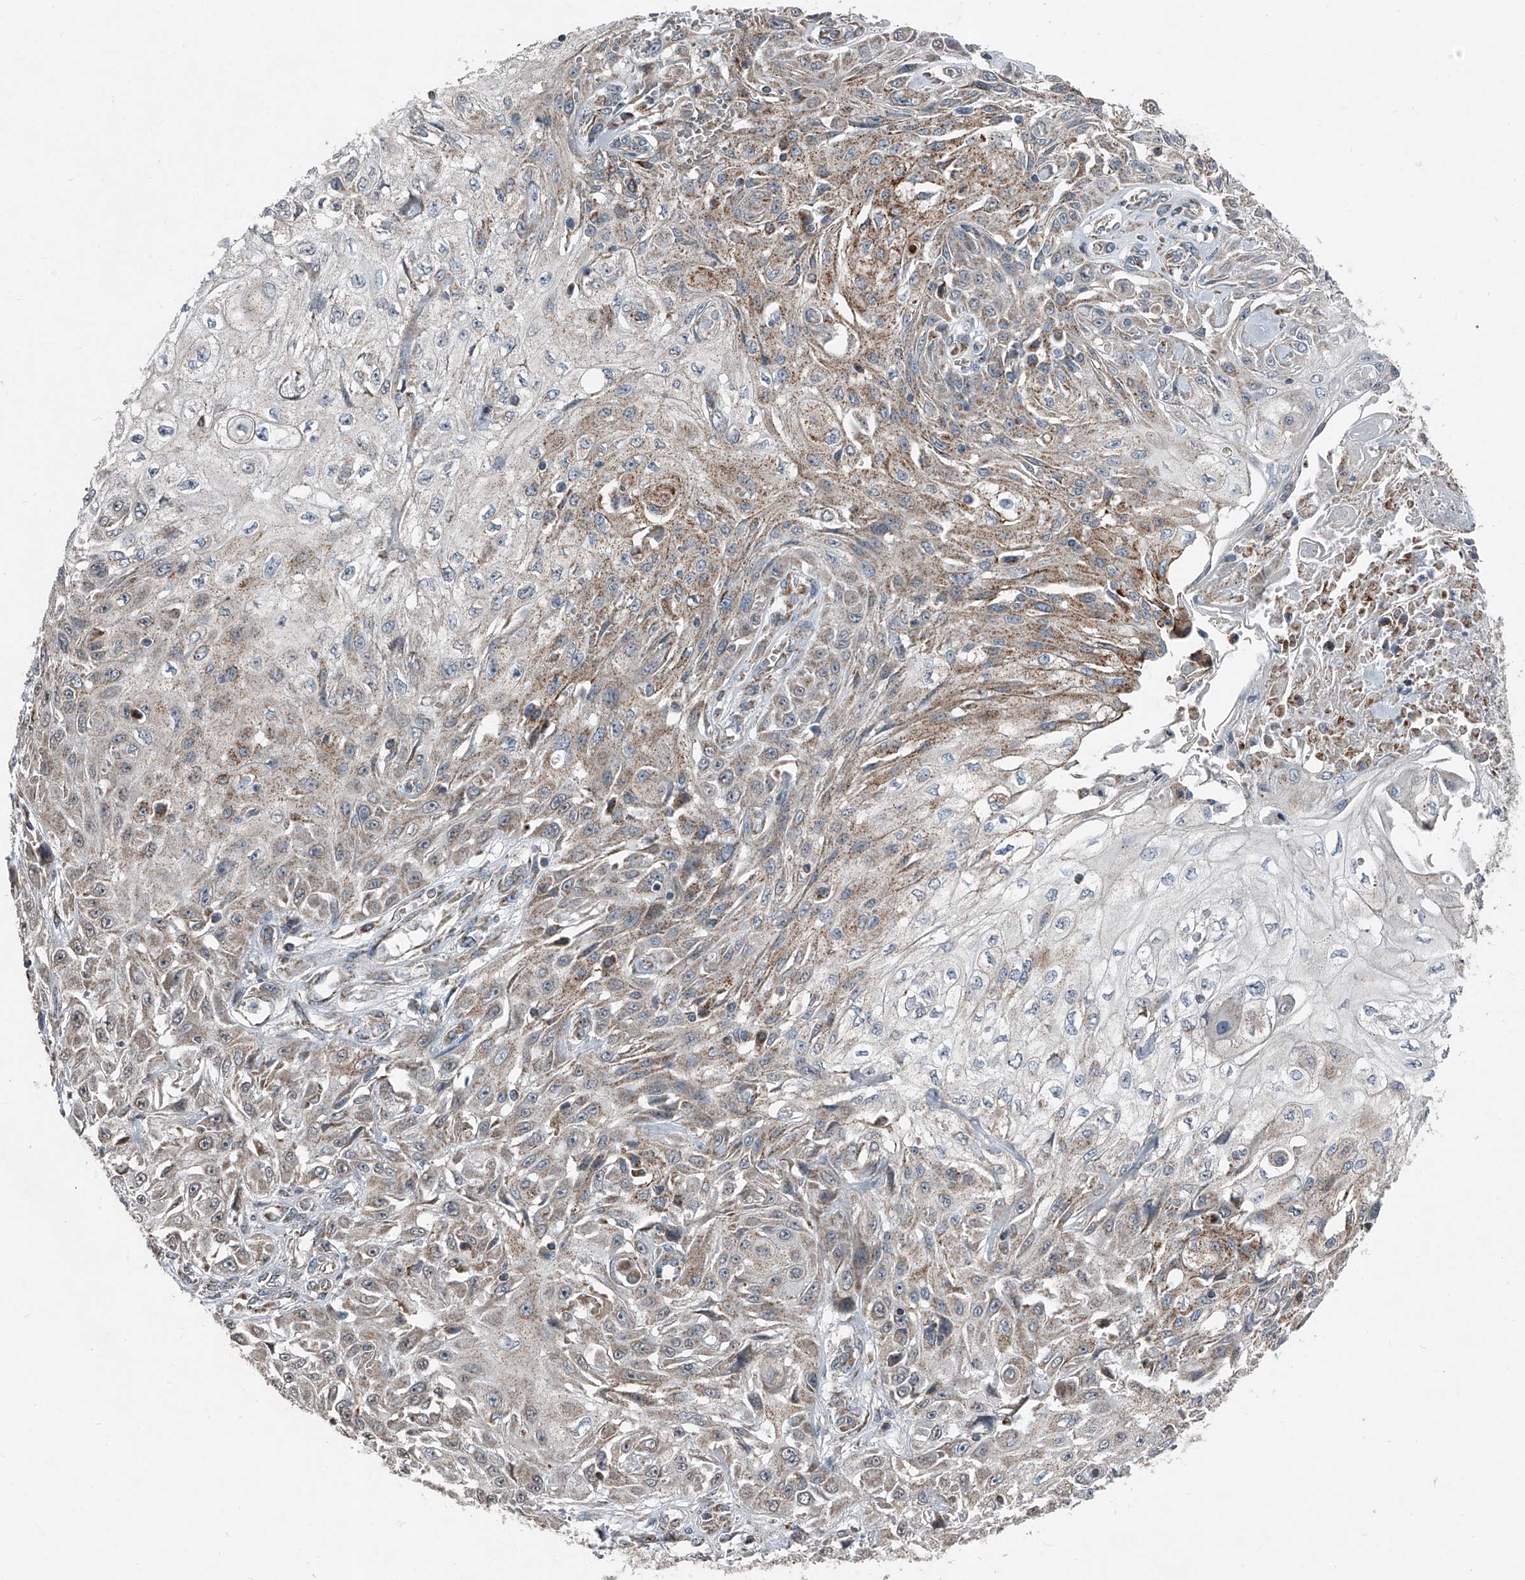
{"staining": {"intensity": "weak", "quantity": "25%-75%", "location": "cytoplasmic/membranous"}, "tissue": "skin cancer", "cell_type": "Tumor cells", "image_type": "cancer", "snomed": [{"axis": "morphology", "description": "Squamous cell carcinoma, NOS"}, {"axis": "morphology", "description": "Squamous cell carcinoma, metastatic, NOS"}, {"axis": "topography", "description": "Skin"}, {"axis": "topography", "description": "Lymph node"}], "caption": "Skin cancer (squamous cell carcinoma) stained for a protein exhibits weak cytoplasmic/membranous positivity in tumor cells.", "gene": "CHRNA7", "patient": {"sex": "male", "age": 75}}